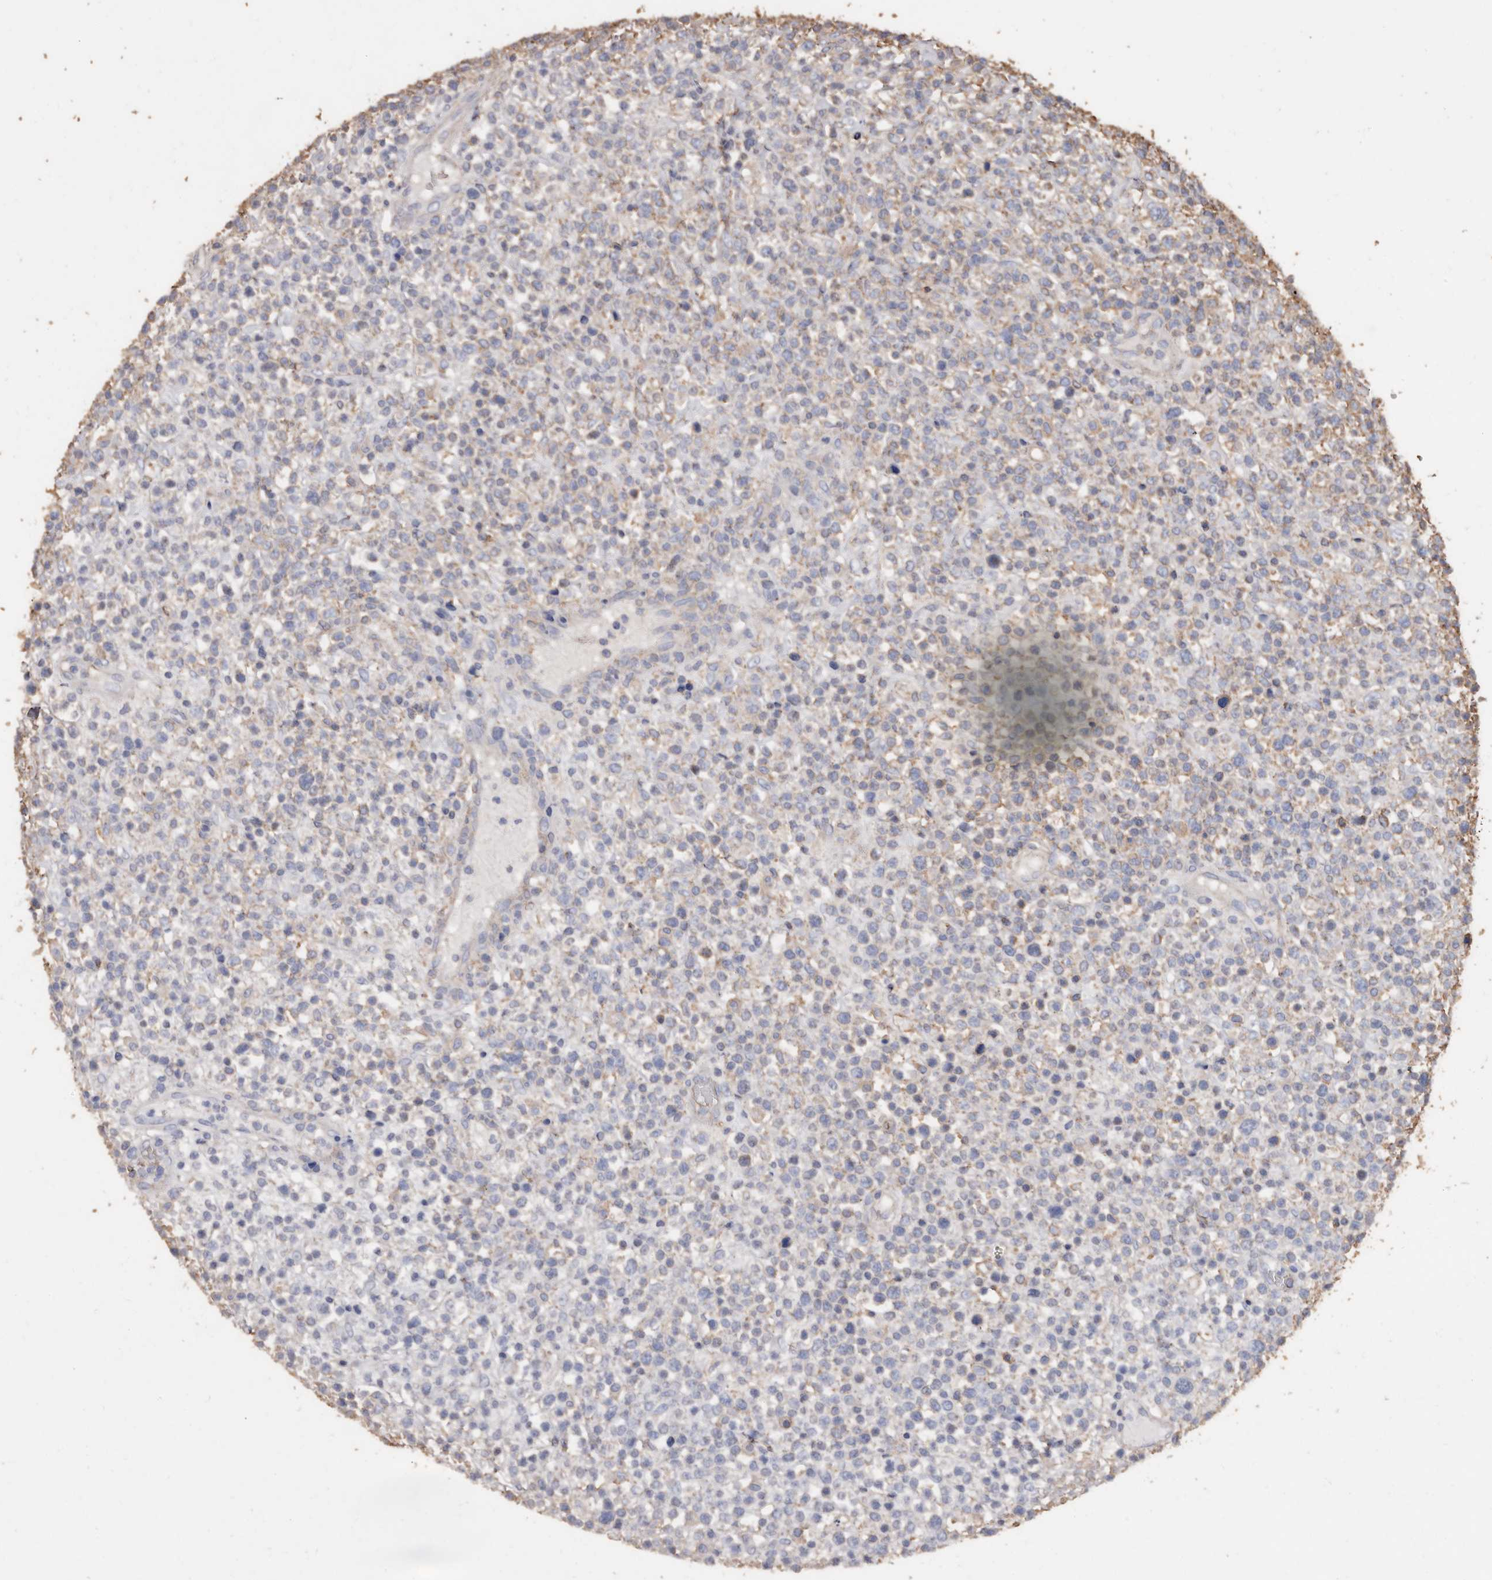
{"staining": {"intensity": "weak", "quantity": "<25%", "location": "cytoplasmic/membranous"}, "tissue": "lymphoma", "cell_type": "Tumor cells", "image_type": "cancer", "snomed": [{"axis": "morphology", "description": "Malignant lymphoma, non-Hodgkin's type, High grade"}, {"axis": "topography", "description": "Colon"}], "caption": "There is no significant expression in tumor cells of lymphoma.", "gene": "COQ8B", "patient": {"sex": "female", "age": 53}}